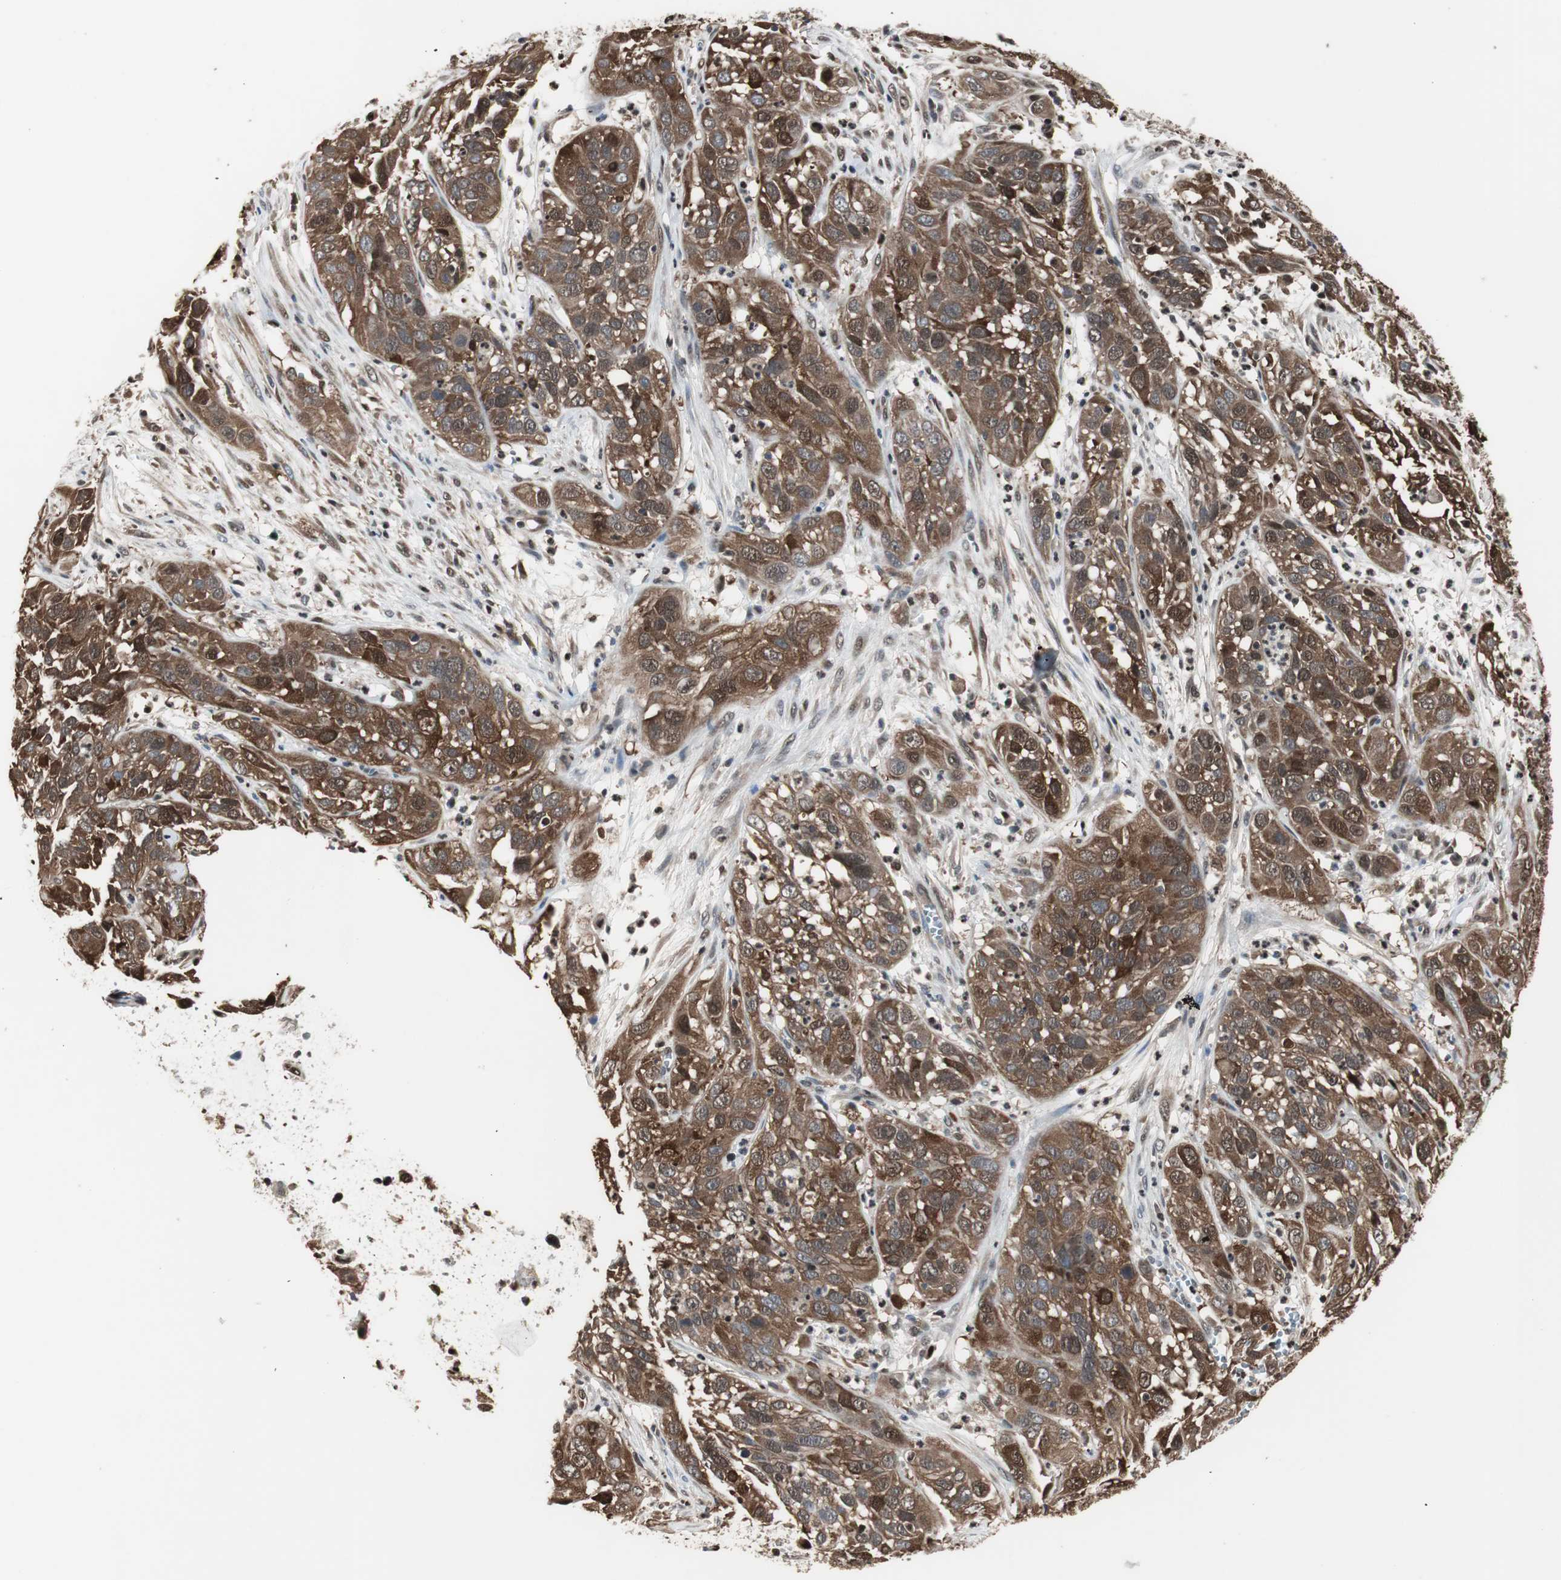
{"staining": {"intensity": "strong", "quantity": ">75%", "location": "cytoplasmic/membranous,nuclear"}, "tissue": "cervical cancer", "cell_type": "Tumor cells", "image_type": "cancer", "snomed": [{"axis": "morphology", "description": "Squamous cell carcinoma, NOS"}, {"axis": "topography", "description": "Cervix"}], "caption": "Cervical squamous cell carcinoma was stained to show a protein in brown. There is high levels of strong cytoplasmic/membranous and nuclear staining in approximately >75% of tumor cells. (Stains: DAB (3,3'-diaminobenzidine) in brown, nuclei in blue, Microscopy: brightfield microscopy at high magnification).", "gene": "ACLY", "patient": {"sex": "female", "age": 32}}